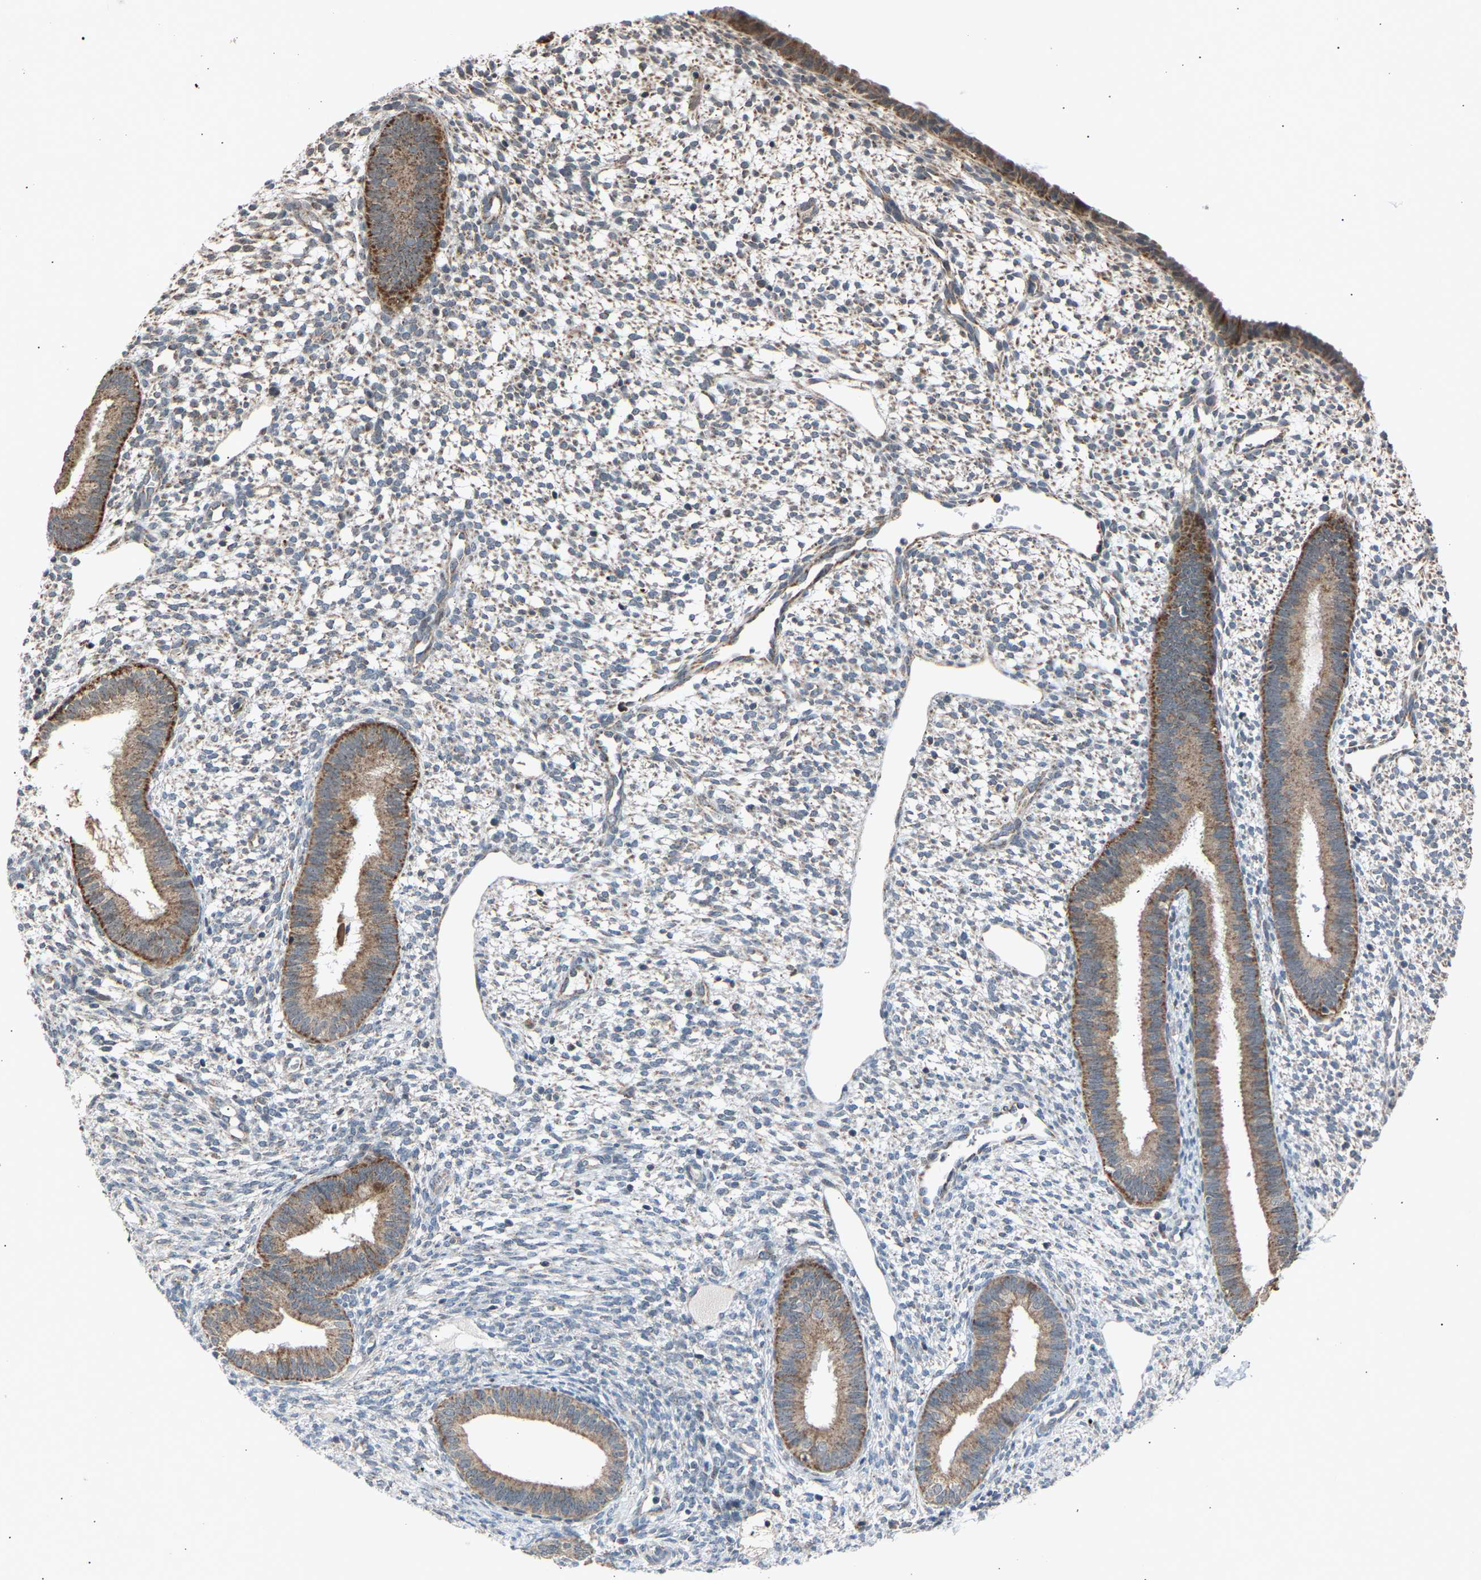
{"staining": {"intensity": "weak", "quantity": "<25%", "location": "cytoplasmic/membranous"}, "tissue": "endometrium", "cell_type": "Cells in endometrial stroma", "image_type": "normal", "snomed": [{"axis": "morphology", "description": "Normal tissue, NOS"}, {"axis": "topography", "description": "Endometrium"}], "caption": "Immunohistochemistry (IHC) photomicrograph of benign endometrium: endometrium stained with DAB reveals no significant protein staining in cells in endometrial stroma.", "gene": "SLIRP", "patient": {"sex": "female", "age": 46}}